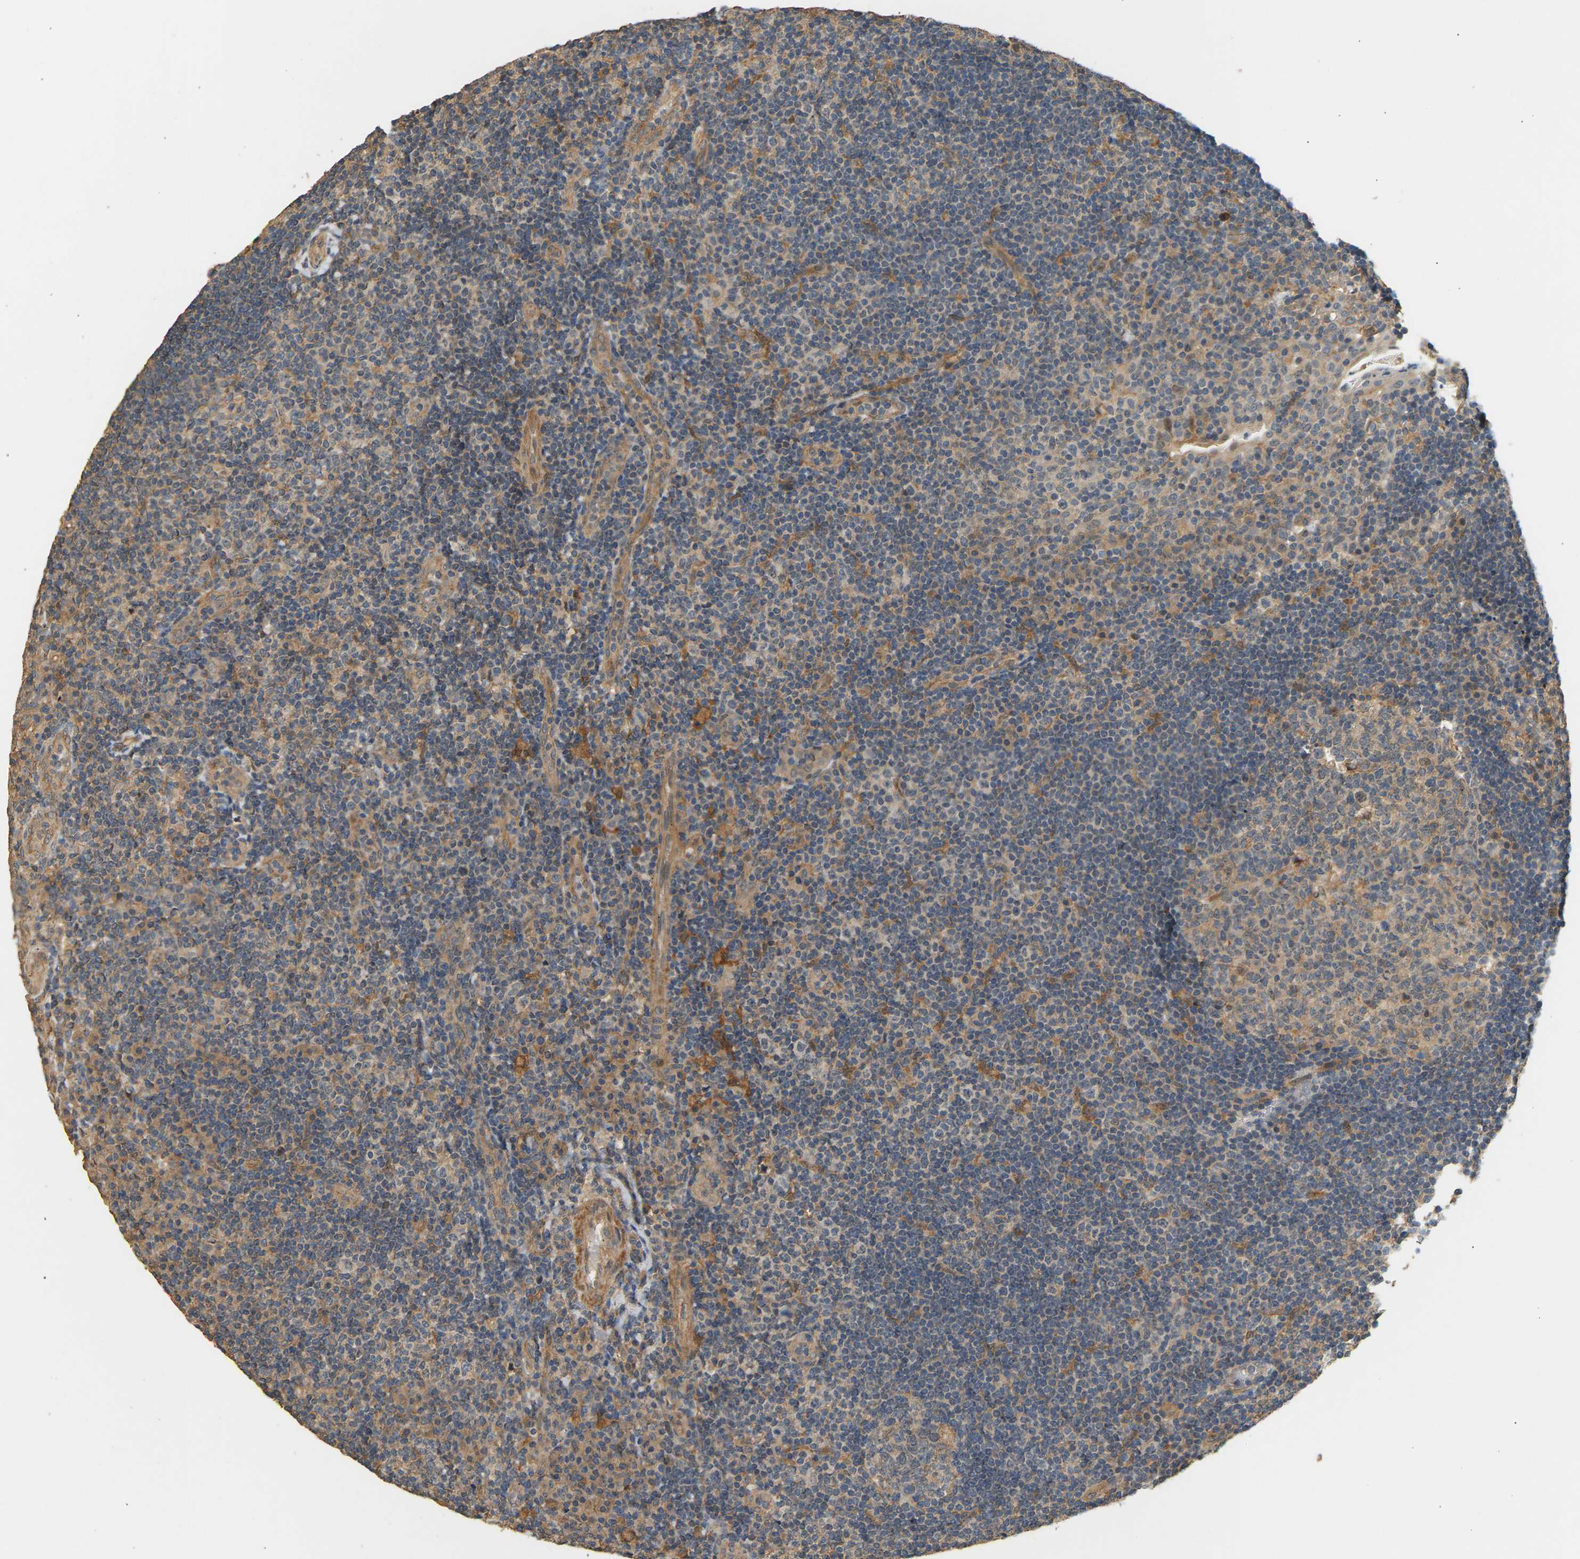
{"staining": {"intensity": "moderate", "quantity": "25%-75%", "location": "cytoplasmic/membranous"}, "tissue": "tonsil", "cell_type": "Germinal center cells", "image_type": "normal", "snomed": [{"axis": "morphology", "description": "Normal tissue, NOS"}, {"axis": "topography", "description": "Tonsil"}], "caption": "Normal tonsil reveals moderate cytoplasmic/membranous positivity in about 25%-75% of germinal center cells, visualized by immunohistochemistry.", "gene": "RGL1", "patient": {"sex": "female", "age": 40}}